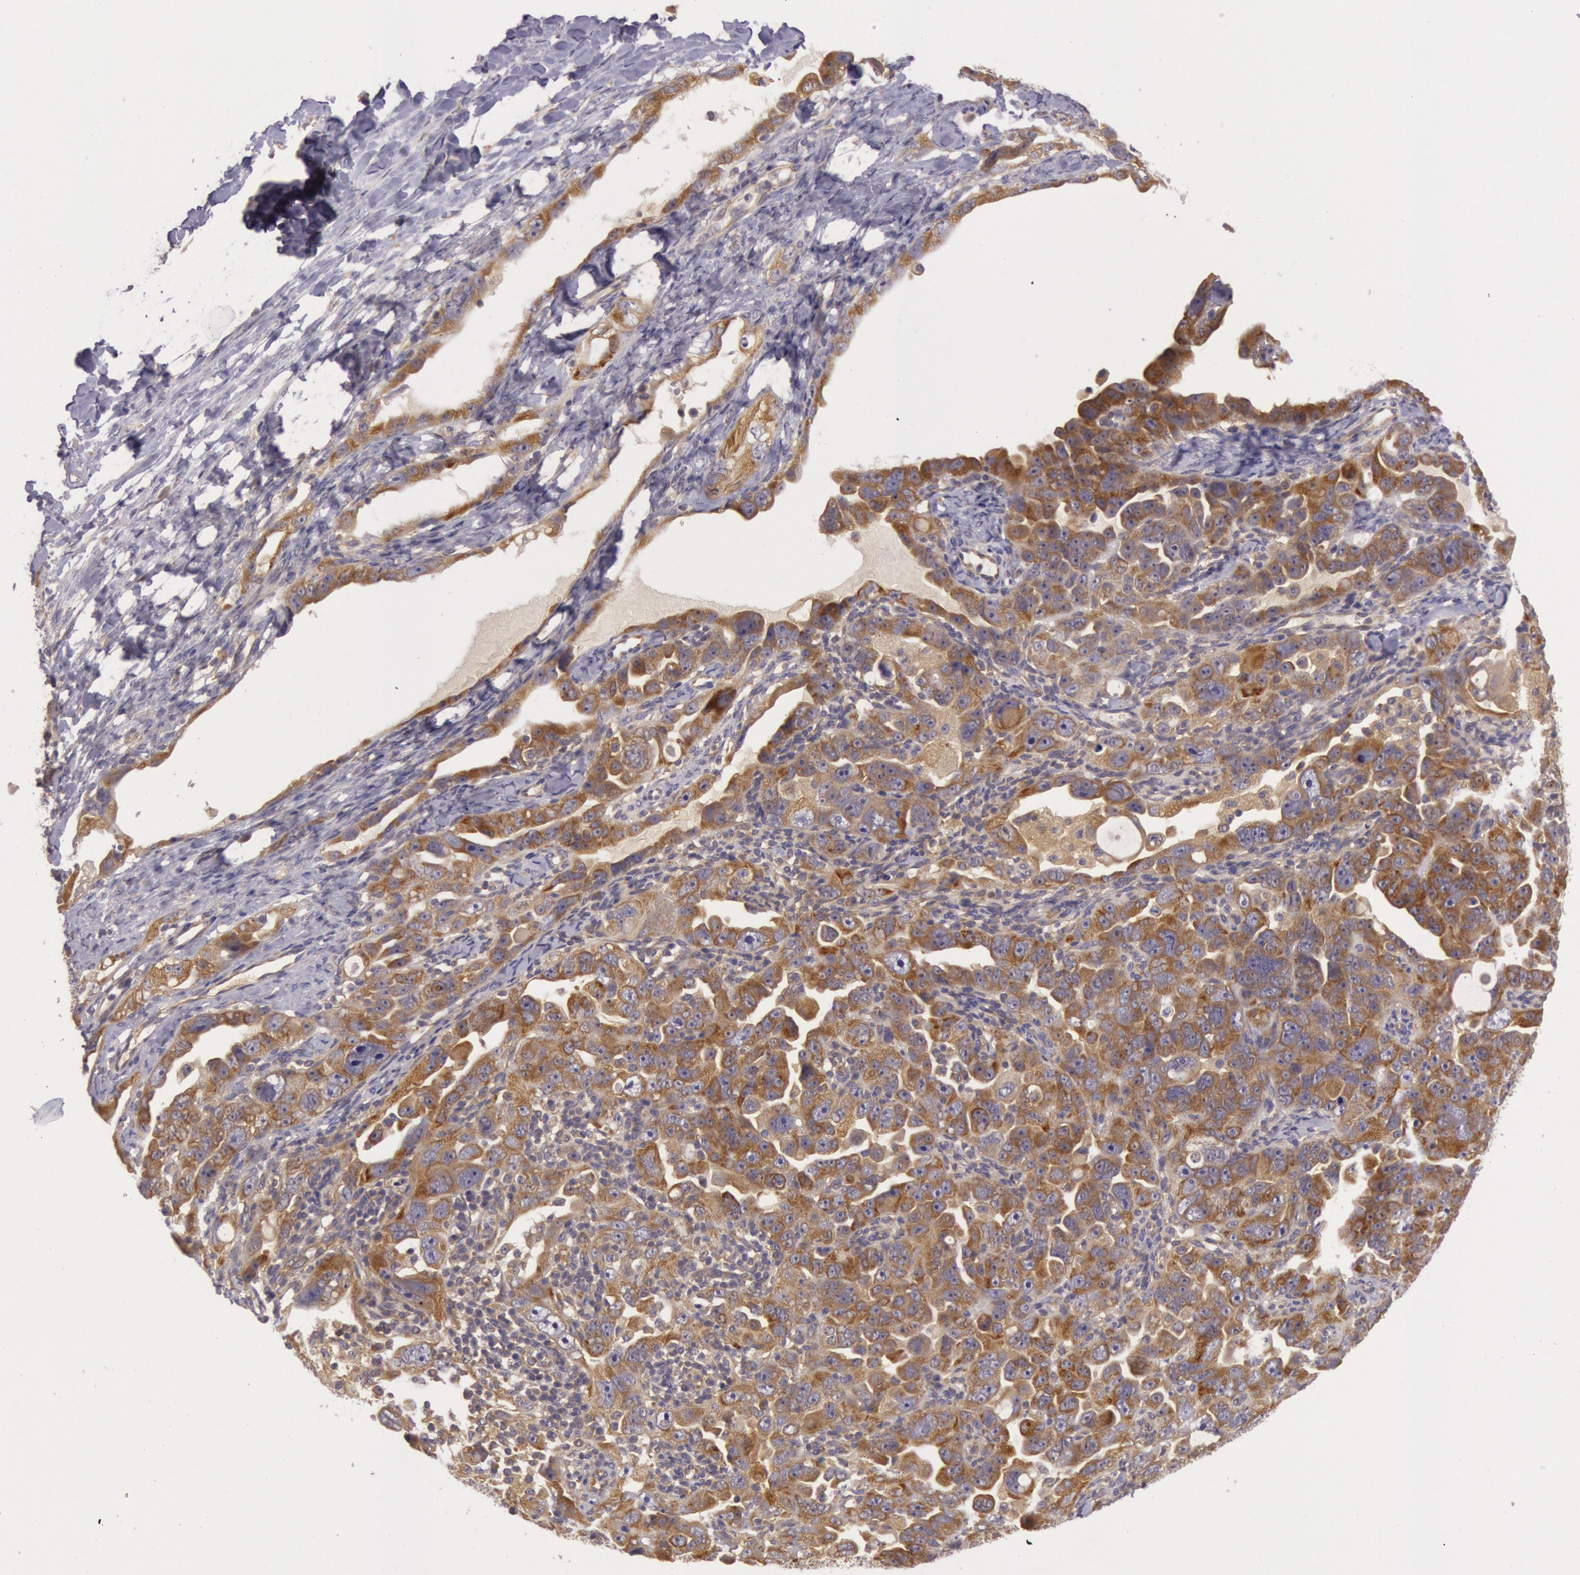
{"staining": {"intensity": "moderate", "quantity": ">75%", "location": "cytoplasmic/membranous"}, "tissue": "ovarian cancer", "cell_type": "Tumor cells", "image_type": "cancer", "snomed": [{"axis": "morphology", "description": "Cystadenocarcinoma, serous, NOS"}, {"axis": "topography", "description": "Ovary"}], "caption": "The micrograph displays immunohistochemical staining of ovarian serous cystadenocarcinoma. There is moderate cytoplasmic/membranous staining is present in approximately >75% of tumor cells. (IHC, brightfield microscopy, high magnification).", "gene": "CHUK", "patient": {"sex": "female", "age": 66}}